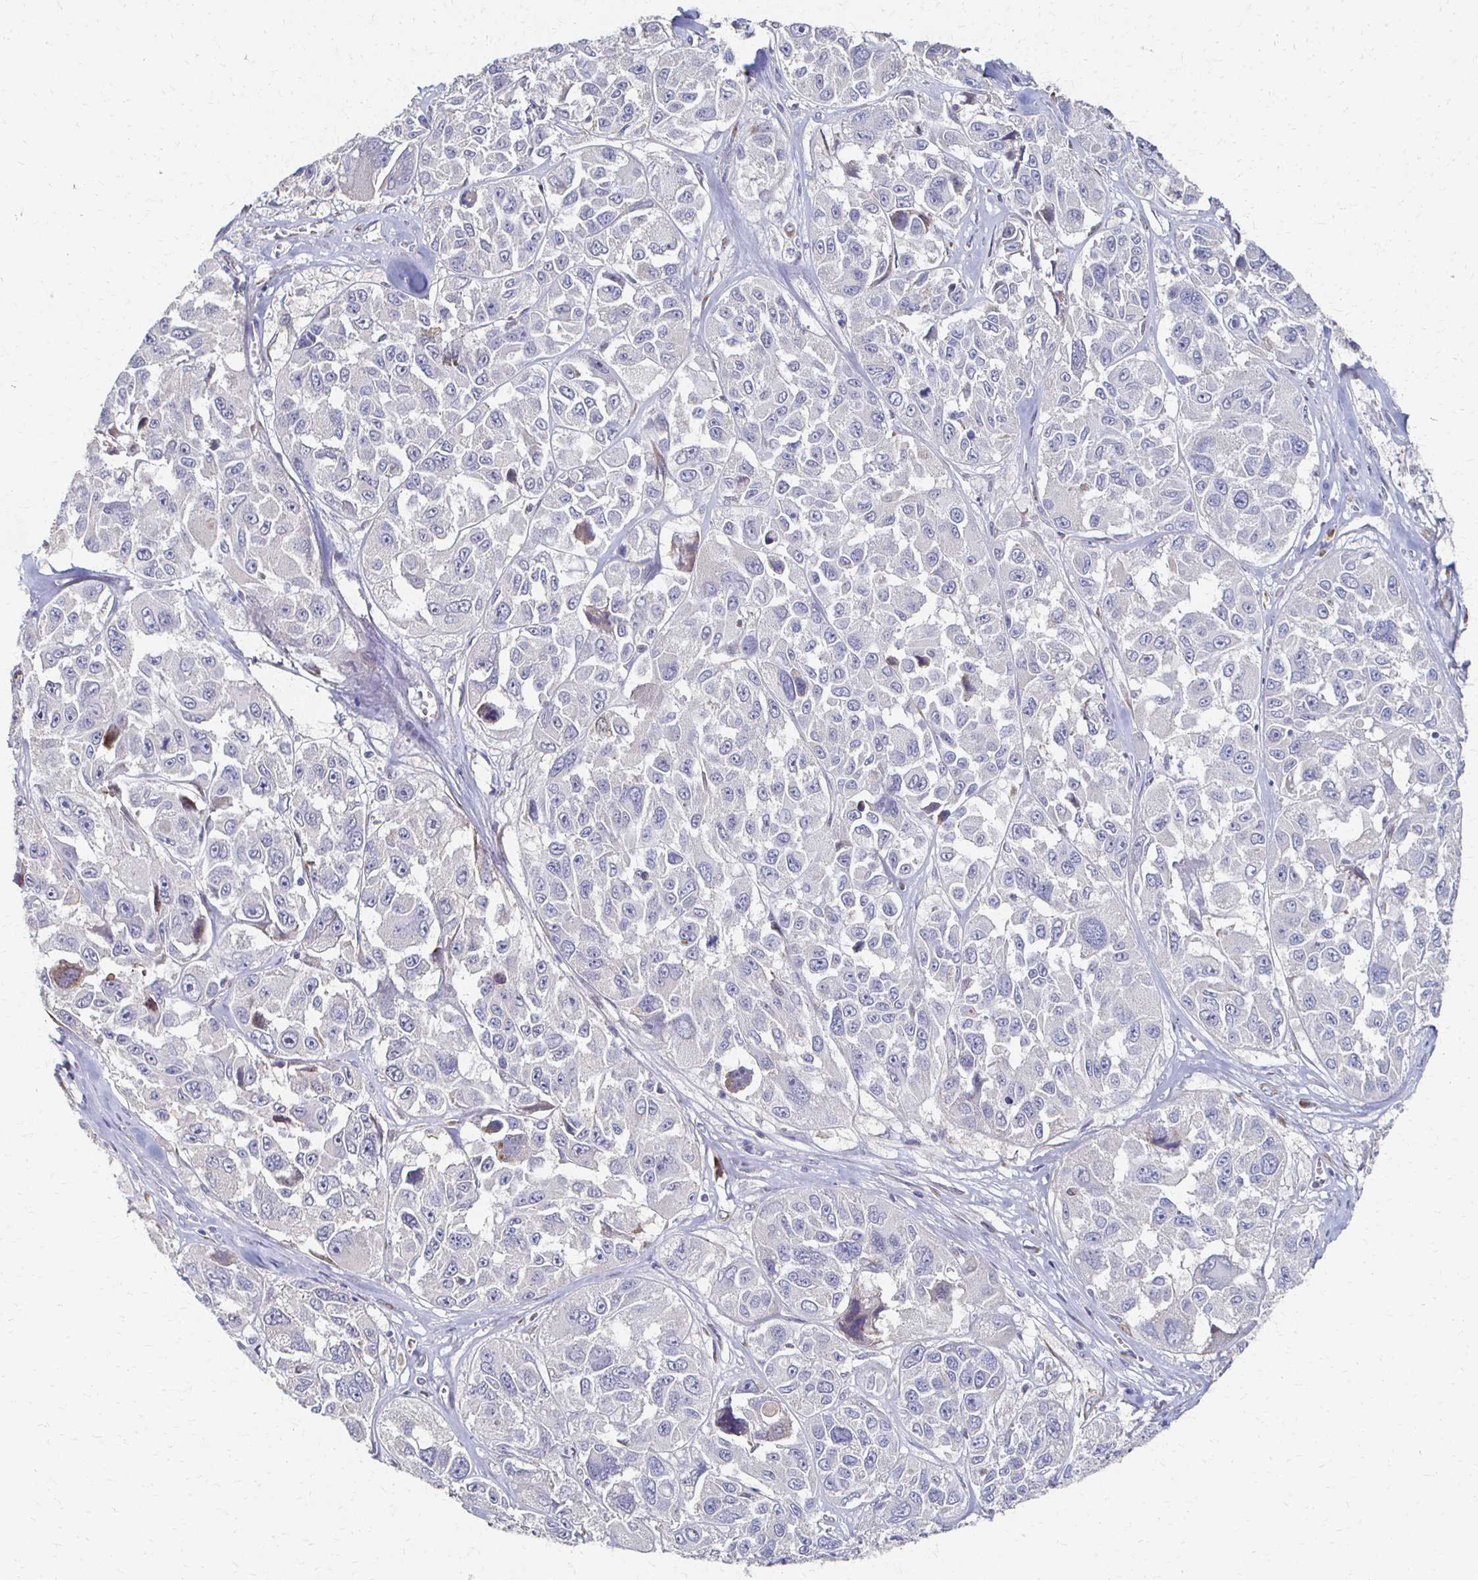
{"staining": {"intensity": "weak", "quantity": "<25%", "location": "cytoplasmic/membranous"}, "tissue": "melanoma", "cell_type": "Tumor cells", "image_type": "cancer", "snomed": [{"axis": "morphology", "description": "Malignant melanoma, NOS"}, {"axis": "topography", "description": "Skin"}], "caption": "High power microscopy image of an IHC image of malignant melanoma, revealing no significant expression in tumor cells.", "gene": "CX3CR1", "patient": {"sex": "female", "age": 66}}